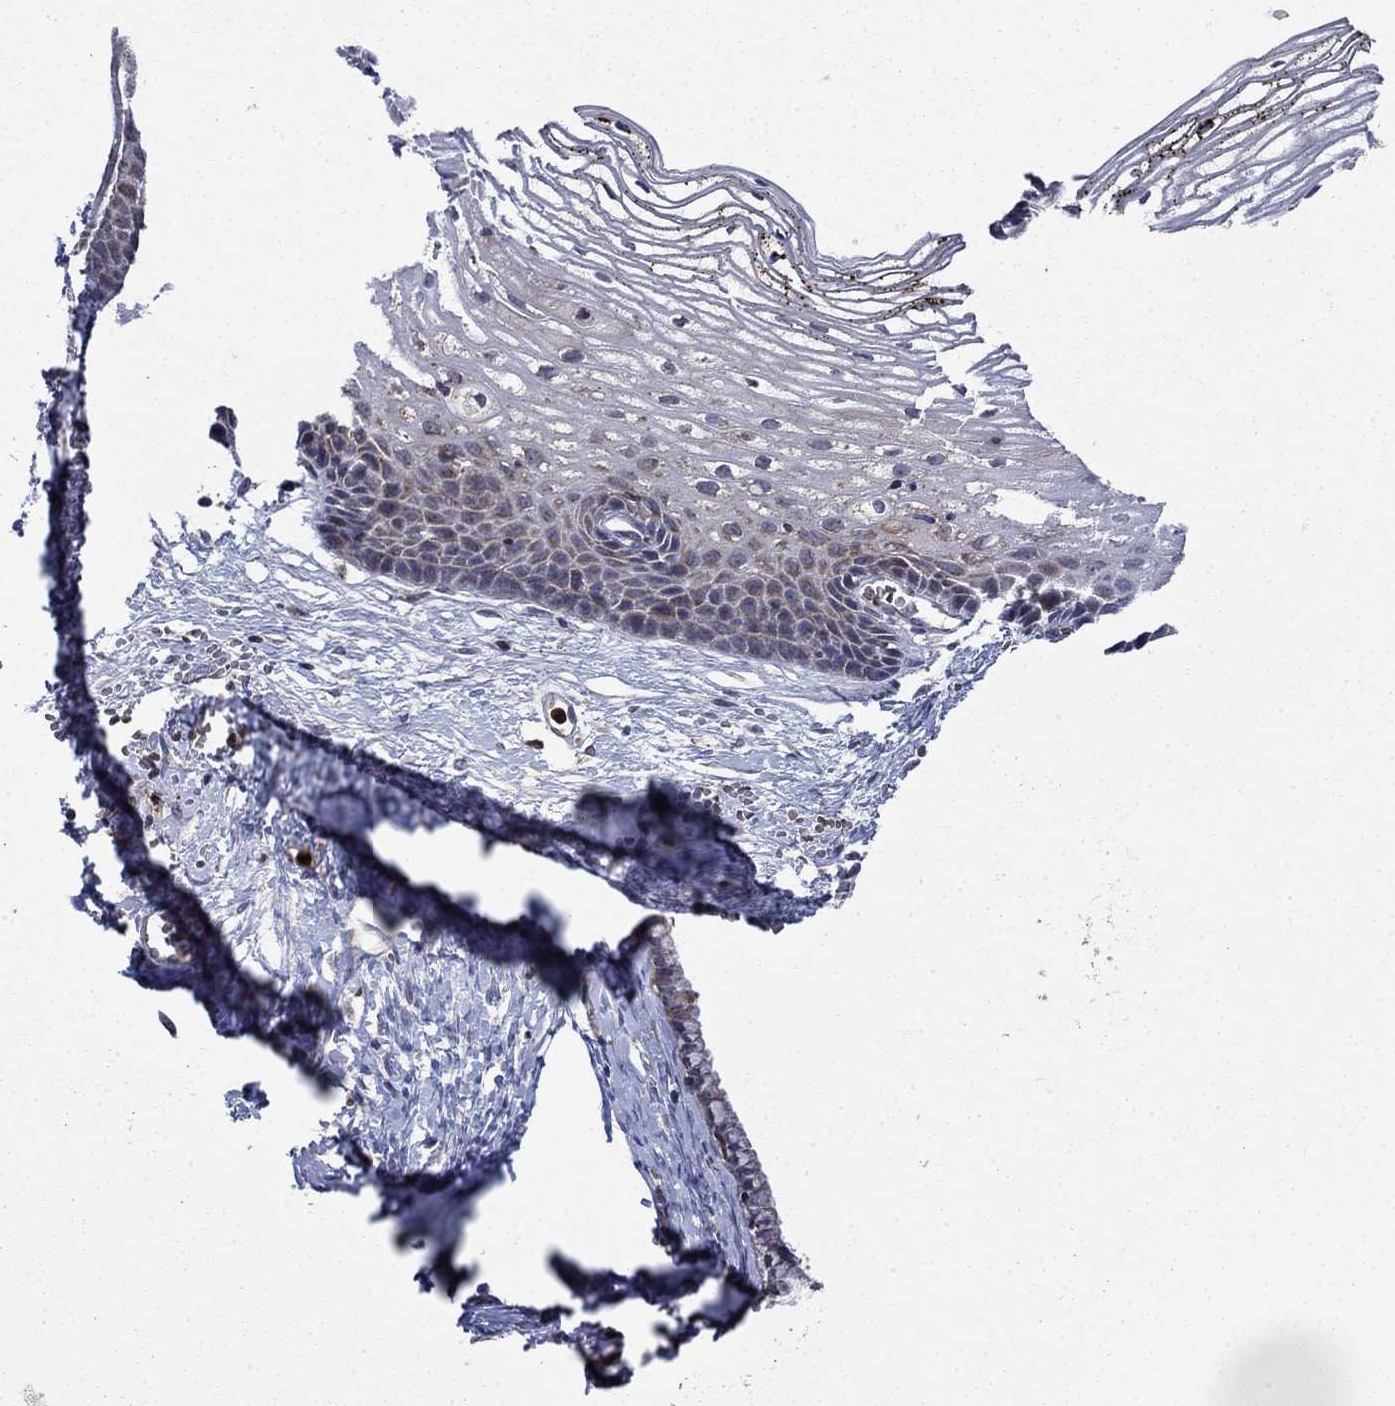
{"staining": {"intensity": "moderate", "quantity": "25%-75%", "location": "cytoplasmic/membranous"}, "tissue": "cervix", "cell_type": "Squamous epithelial cells", "image_type": "normal", "snomed": [{"axis": "morphology", "description": "Normal tissue, NOS"}, {"axis": "topography", "description": "Cervix"}], "caption": "Squamous epithelial cells display moderate cytoplasmic/membranous staining in about 25%-75% of cells in benign cervix.", "gene": "RNF19B", "patient": {"sex": "female", "age": 40}}